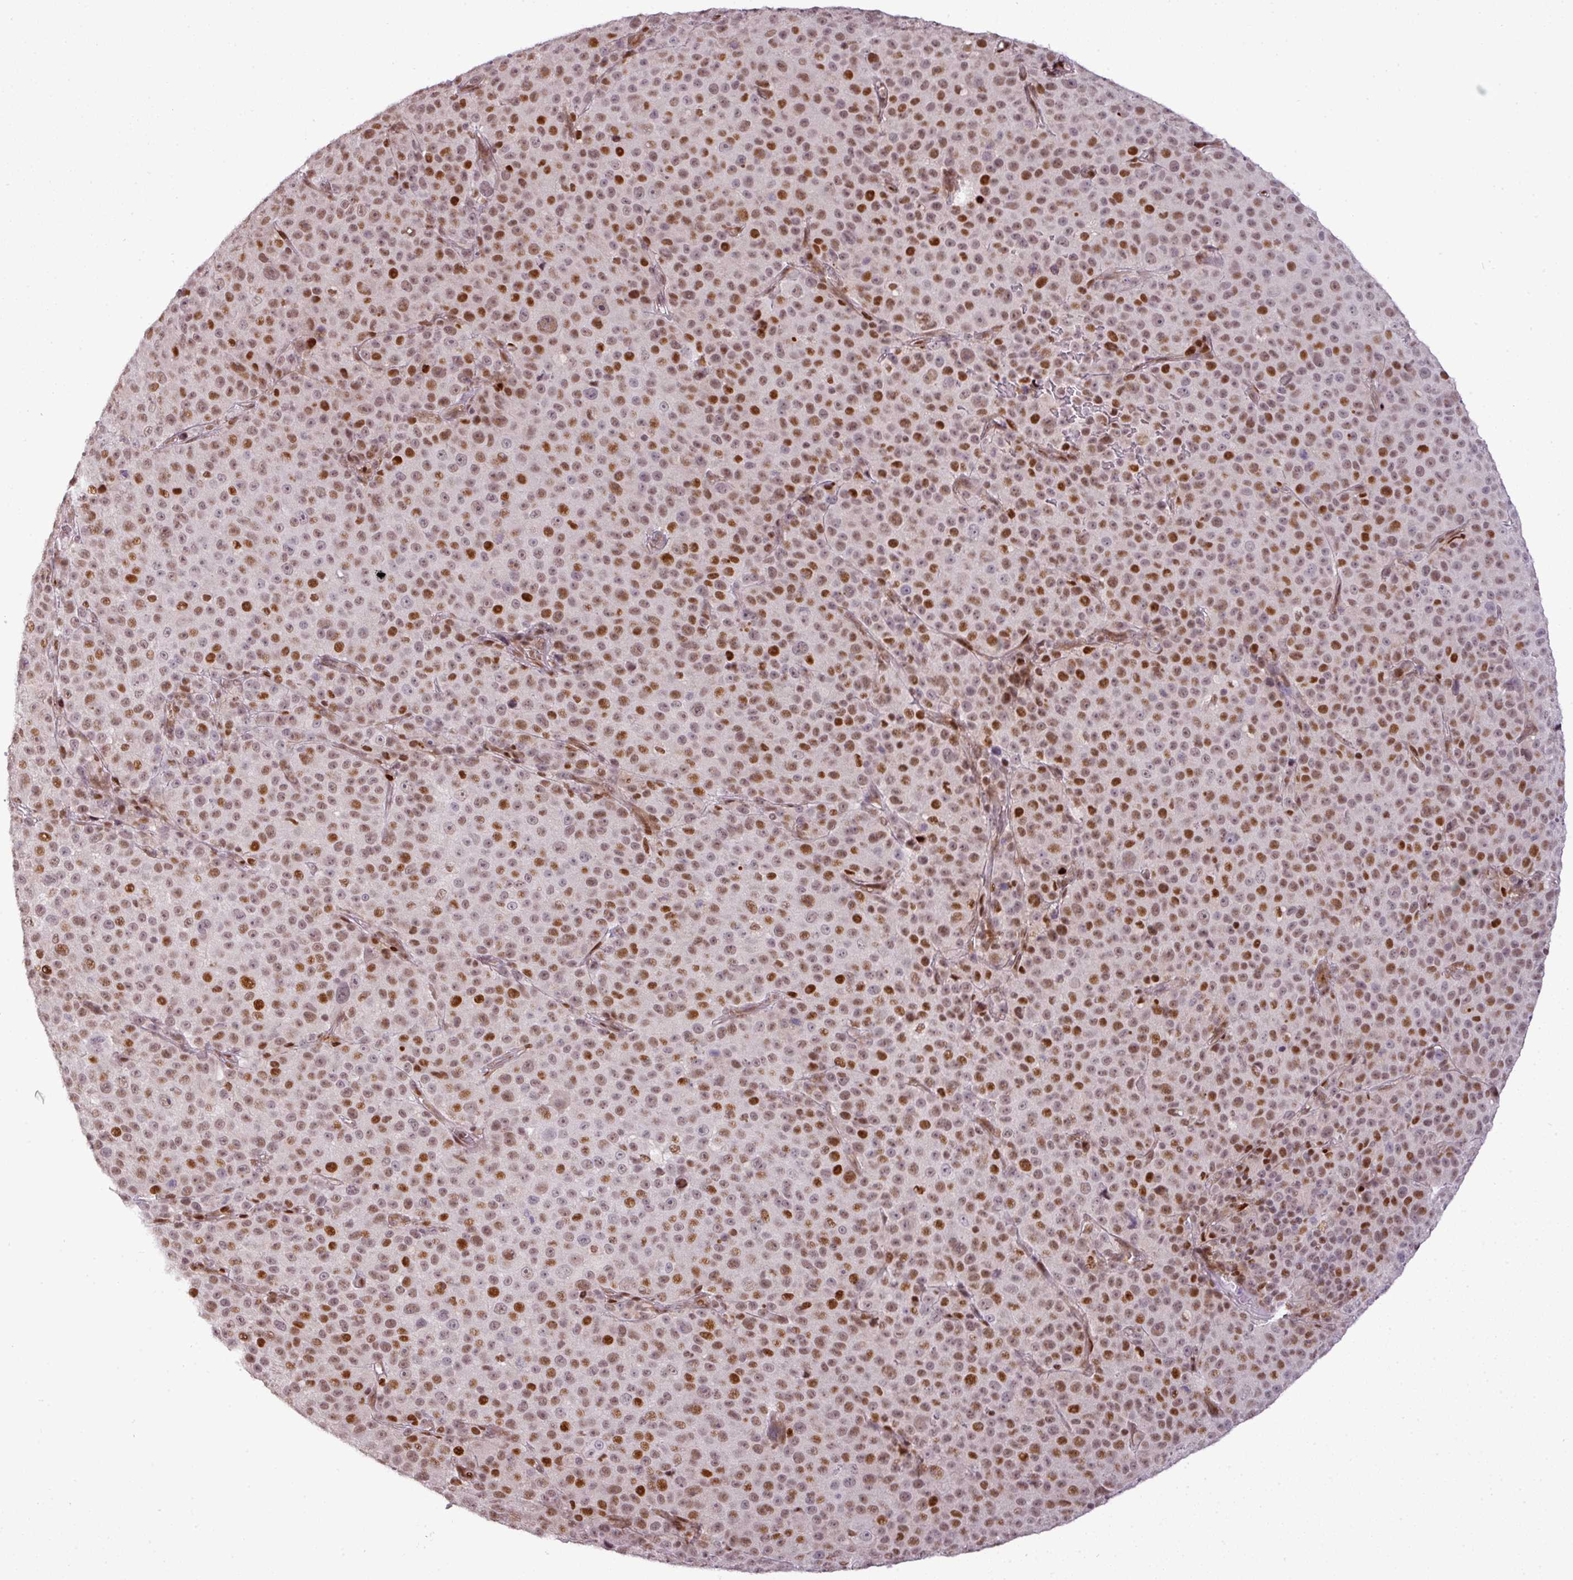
{"staining": {"intensity": "strong", "quantity": "25%-75%", "location": "nuclear"}, "tissue": "melanoma", "cell_type": "Tumor cells", "image_type": "cancer", "snomed": [{"axis": "morphology", "description": "Malignant melanoma, Metastatic site"}, {"axis": "topography", "description": "Skin"}, {"axis": "topography", "description": "Lymph node"}], "caption": "Malignant melanoma (metastatic site) was stained to show a protein in brown. There is high levels of strong nuclear expression in approximately 25%-75% of tumor cells. The protein of interest is stained brown, and the nuclei are stained in blue (DAB IHC with brightfield microscopy, high magnification).", "gene": "MYSM1", "patient": {"sex": "male", "age": 66}}